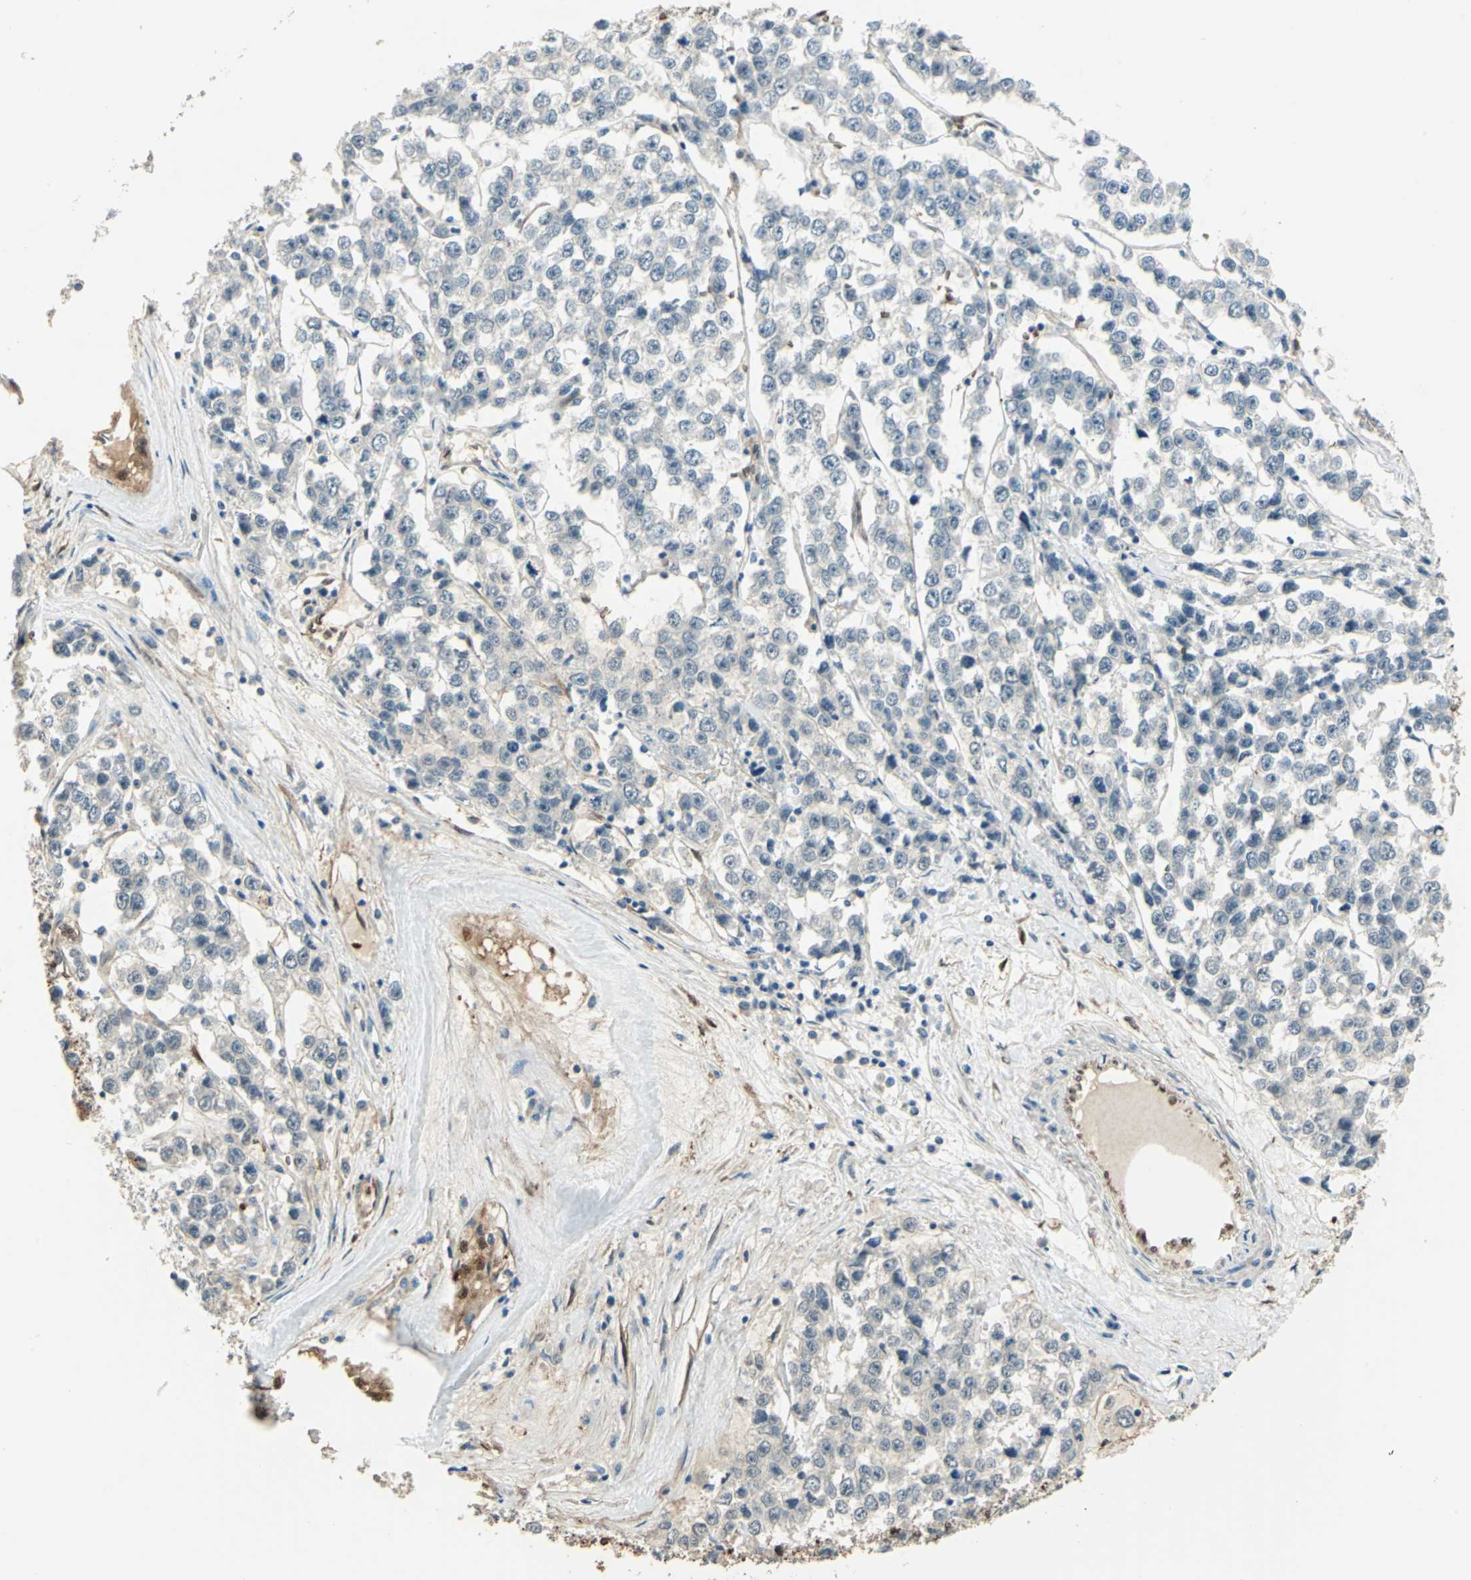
{"staining": {"intensity": "weak", "quantity": "<25%", "location": "cytoplasmic/membranous"}, "tissue": "testis cancer", "cell_type": "Tumor cells", "image_type": "cancer", "snomed": [{"axis": "morphology", "description": "Seminoma, NOS"}, {"axis": "morphology", "description": "Carcinoma, Embryonal, NOS"}, {"axis": "topography", "description": "Testis"}], "caption": "Tumor cells are negative for brown protein staining in testis cancer (seminoma).", "gene": "DDAH1", "patient": {"sex": "male", "age": 52}}